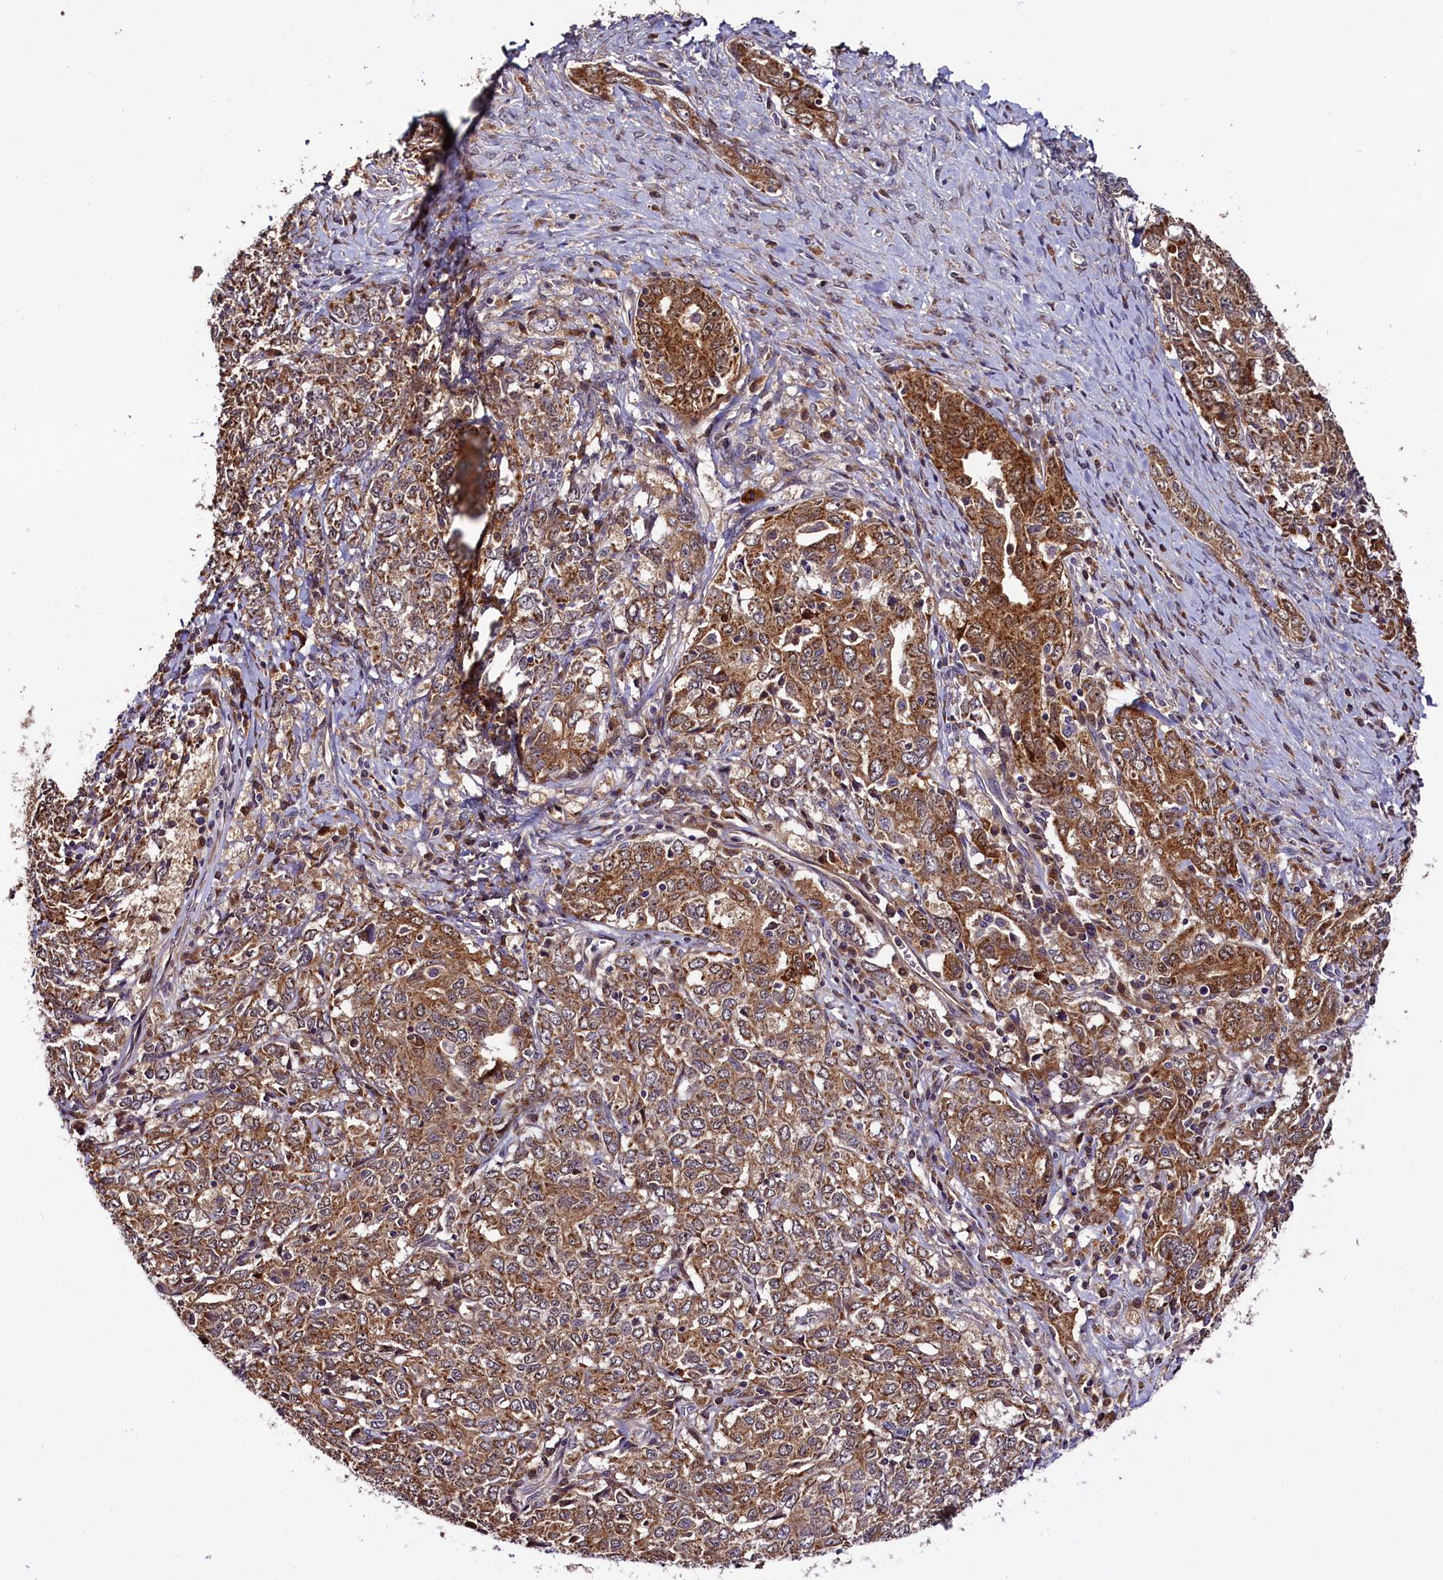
{"staining": {"intensity": "moderate", "quantity": ">75%", "location": "cytoplasmic/membranous"}, "tissue": "ovarian cancer", "cell_type": "Tumor cells", "image_type": "cancer", "snomed": [{"axis": "morphology", "description": "Carcinoma, endometroid"}, {"axis": "topography", "description": "Ovary"}], "caption": "DAB (3,3'-diaminobenzidine) immunohistochemical staining of ovarian endometroid carcinoma displays moderate cytoplasmic/membranous protein positivity in approximately >75% of tumor cells.", "gene": "RPUSD2", "patient": {"sex": "female", "age": 62}}